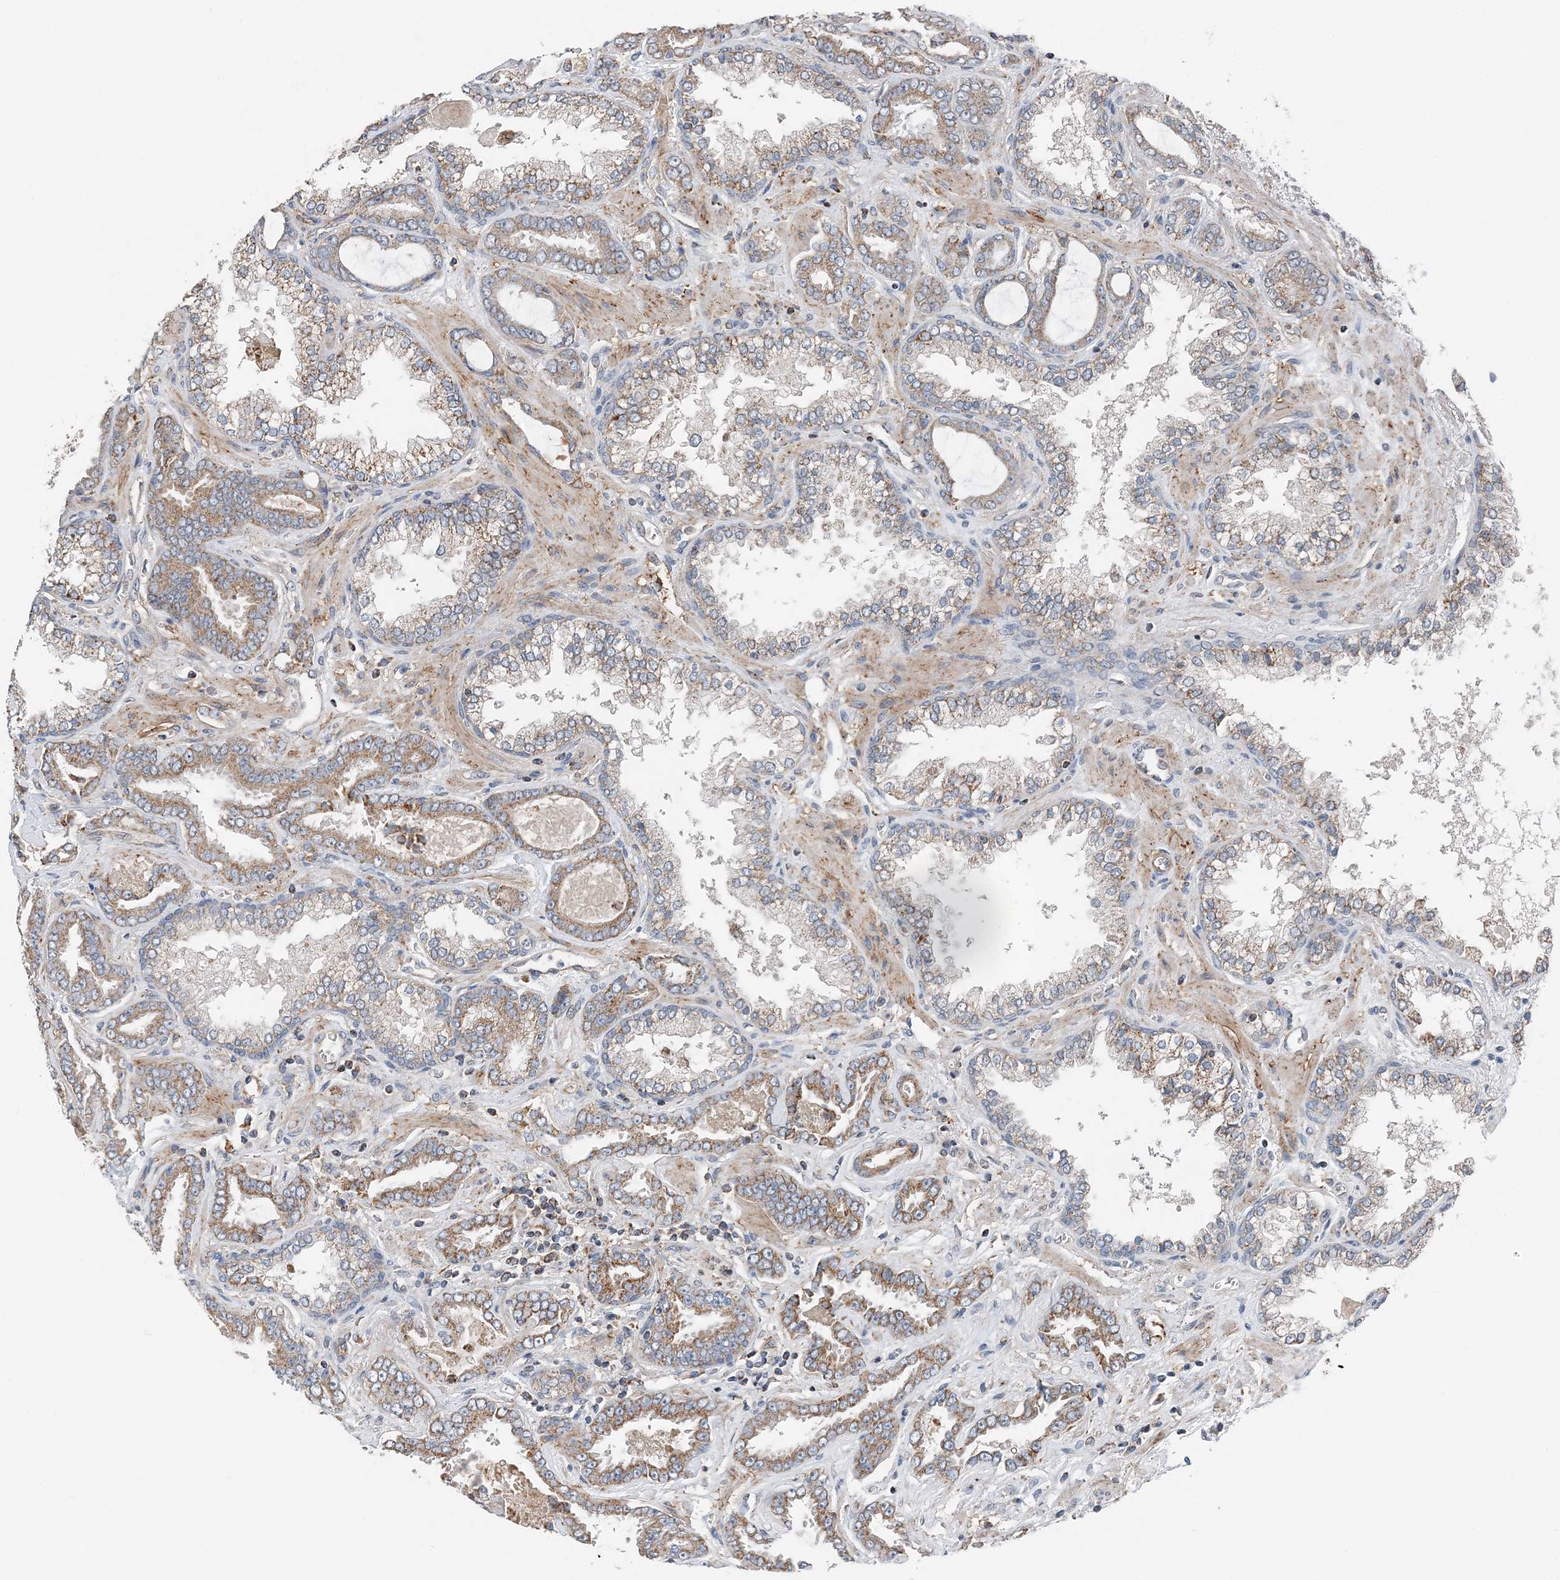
{"staining": {"intensity": "moderate", "quantity": ">75%", "location": "cytoplasmic/membranous"}, "tissue": "prostate cancer", "cell_type": "Tumor cells", "image_type": "cancer", "snomed": [{"axis": "morphology", "description": "Adenocarcinoma, Low grade"}, {"axis": "topography", "description": "Prostate"}], "caption": "Protein analysis of prostate low-grade adenocarcinoma tissue displays moderate cytoplasmic/membranous staining in approximately >75% of tumor cells.", "gene": "SPRY2", "patient": {"sex": "male", "age": 60}}